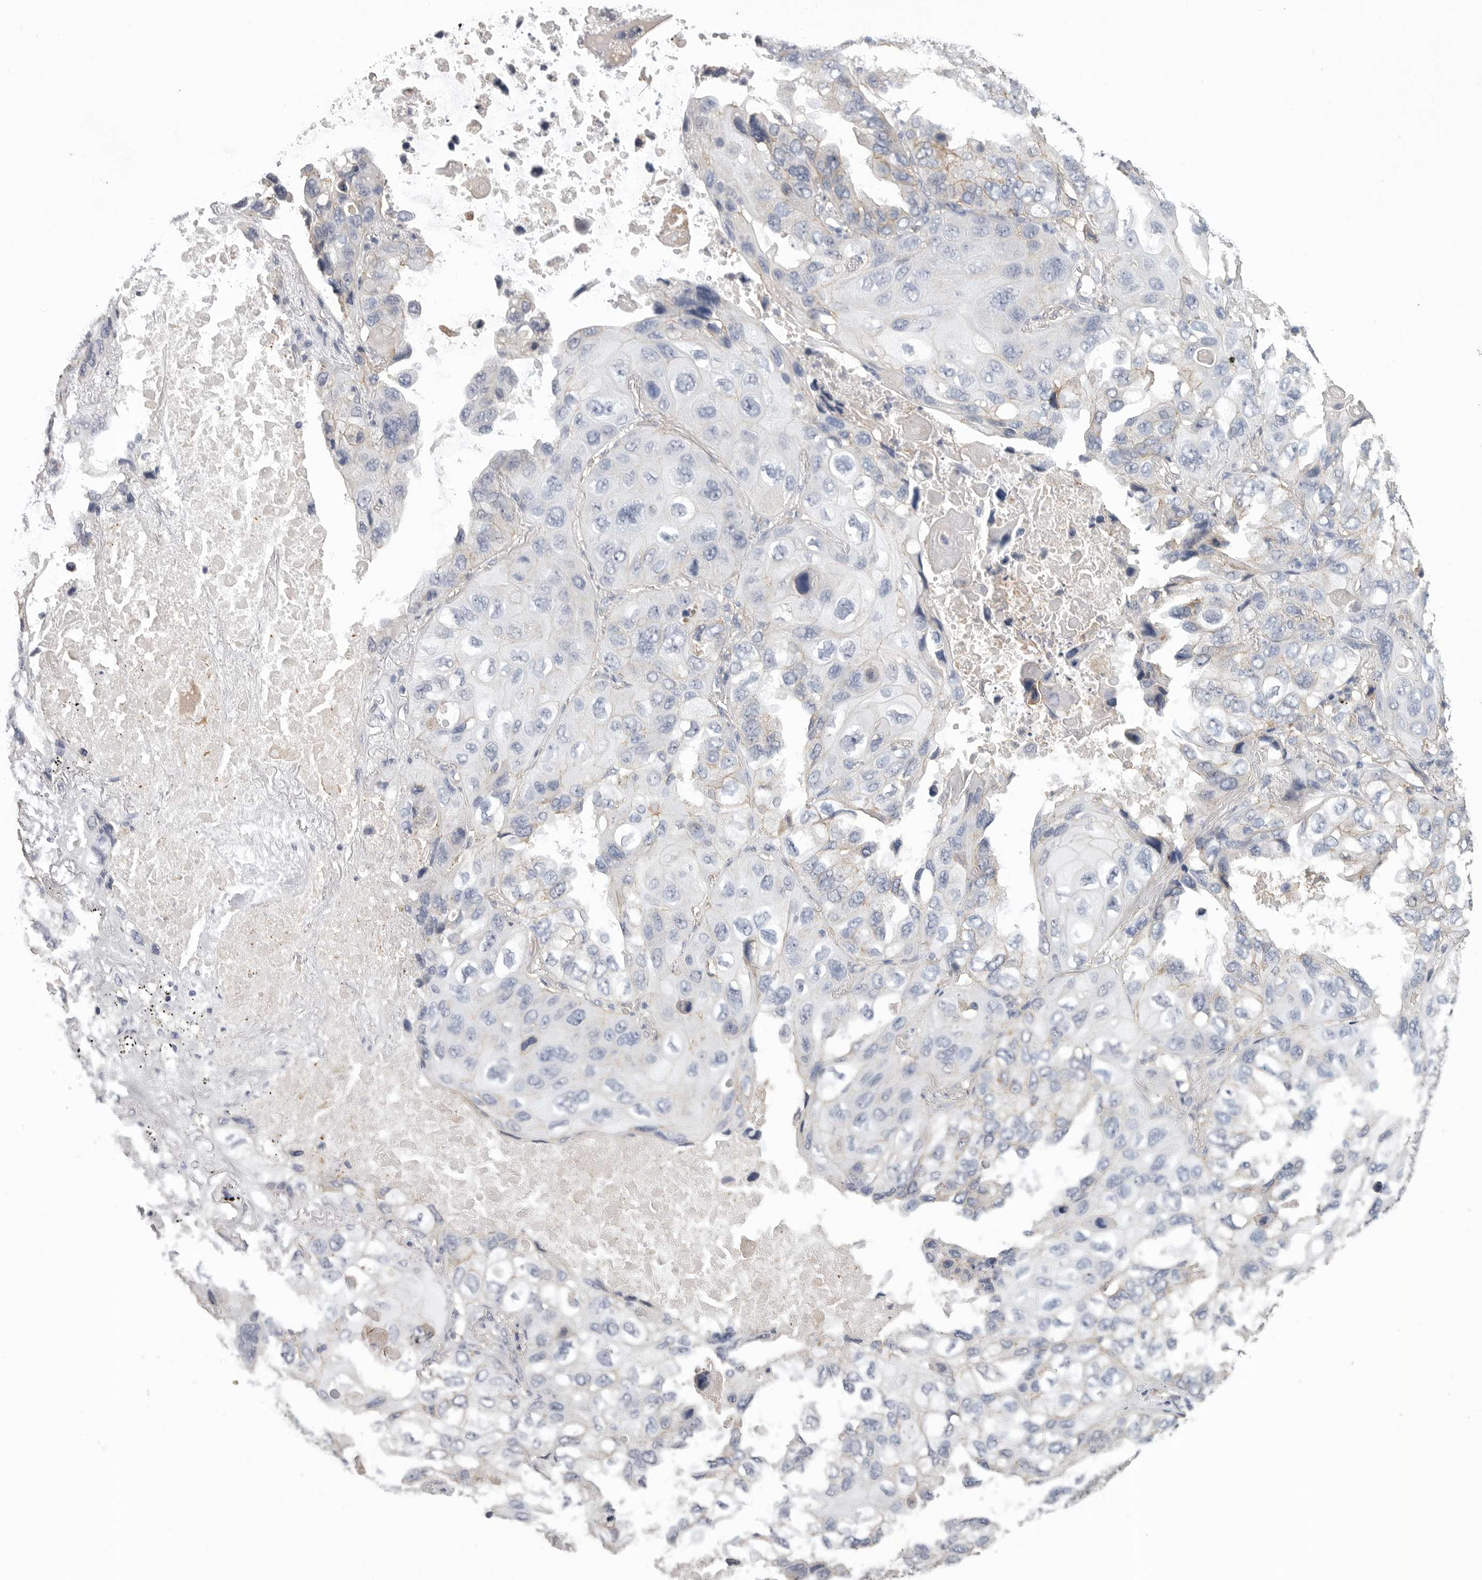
{"staining": {"intensity": "negative", "quantity": "none", "location": "none"}, "tissue": "lung cancer", "cell_type": "Tumor cells", "image_type": "cancer", "snomed": [{"axis": "morphology", "description": "Squamous cell carcinoma, NOS"}, {"axis": "topography", "description": "Lung"}], "caption": "There is no significant expression in tumor cells of lung cancer (squamous cell carcinoma). (DAB IHC visualized using brightfield microscopy, high magnification).", "gene": "NECTIN2", "patient": {"sex": "female", "age": 73}}